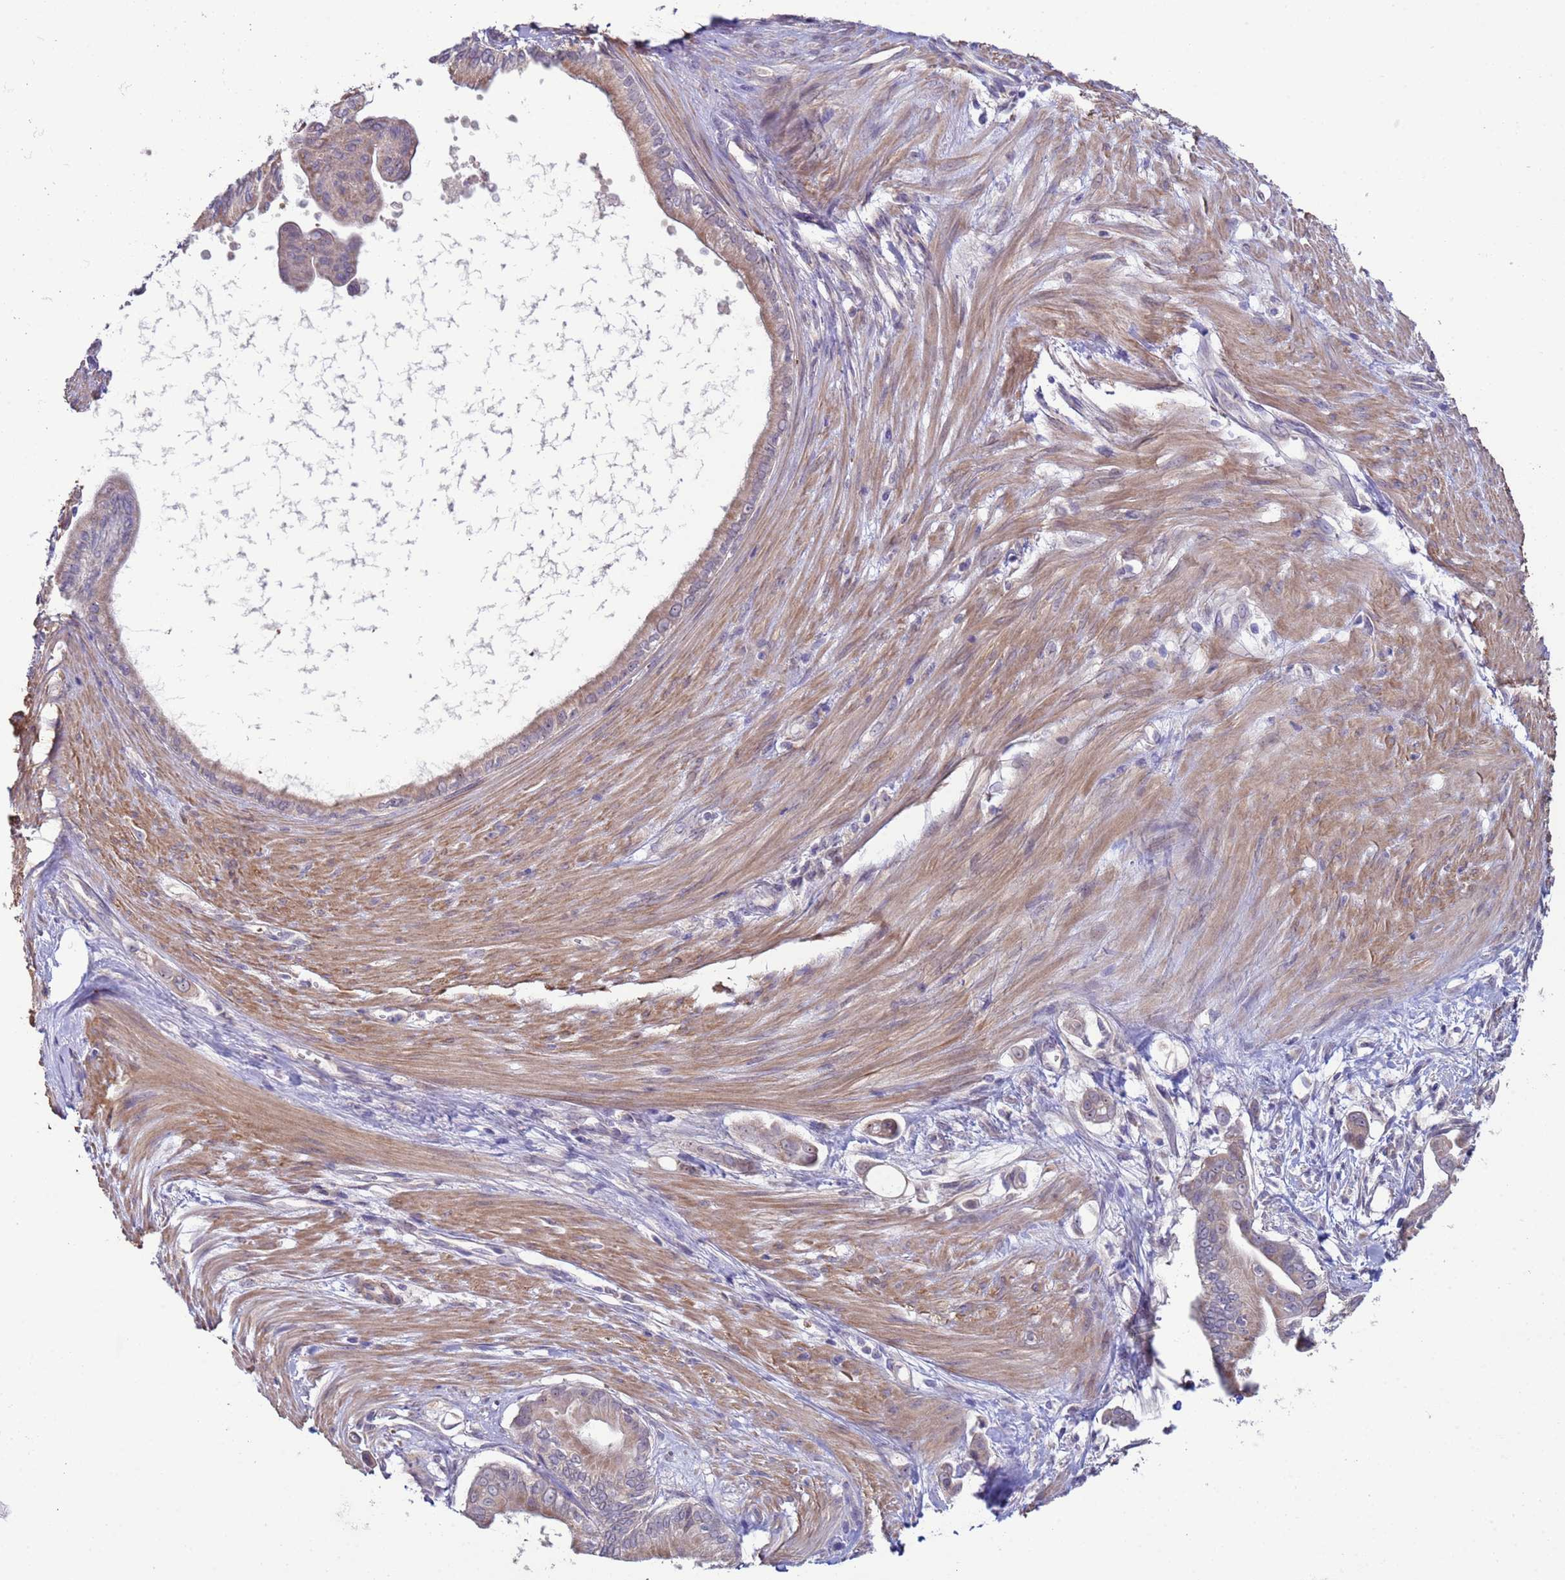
{"staining": {"intensity": "weak", "quantity": "25%-75%", "location": "cytoplasmic/membranous"}, "tissue": "pancreatic cancer", "cell_type": "Tumor cells", "image_type": "cancer", "snomed": [{"axis": "morphology", "description": "Adenocarcinoma, NOS"}, {"axis": "topography", "description": "Pancreas"}], "caption": "Immunohistochemistry of adenocarcinoma (pancreatic) displays low levels of weak cytoplasmic/membranous expression in approximately 25%-75% of tumor cells.", "gene": "CLHC1", "patient": {"sex": "male", "age": 71}}